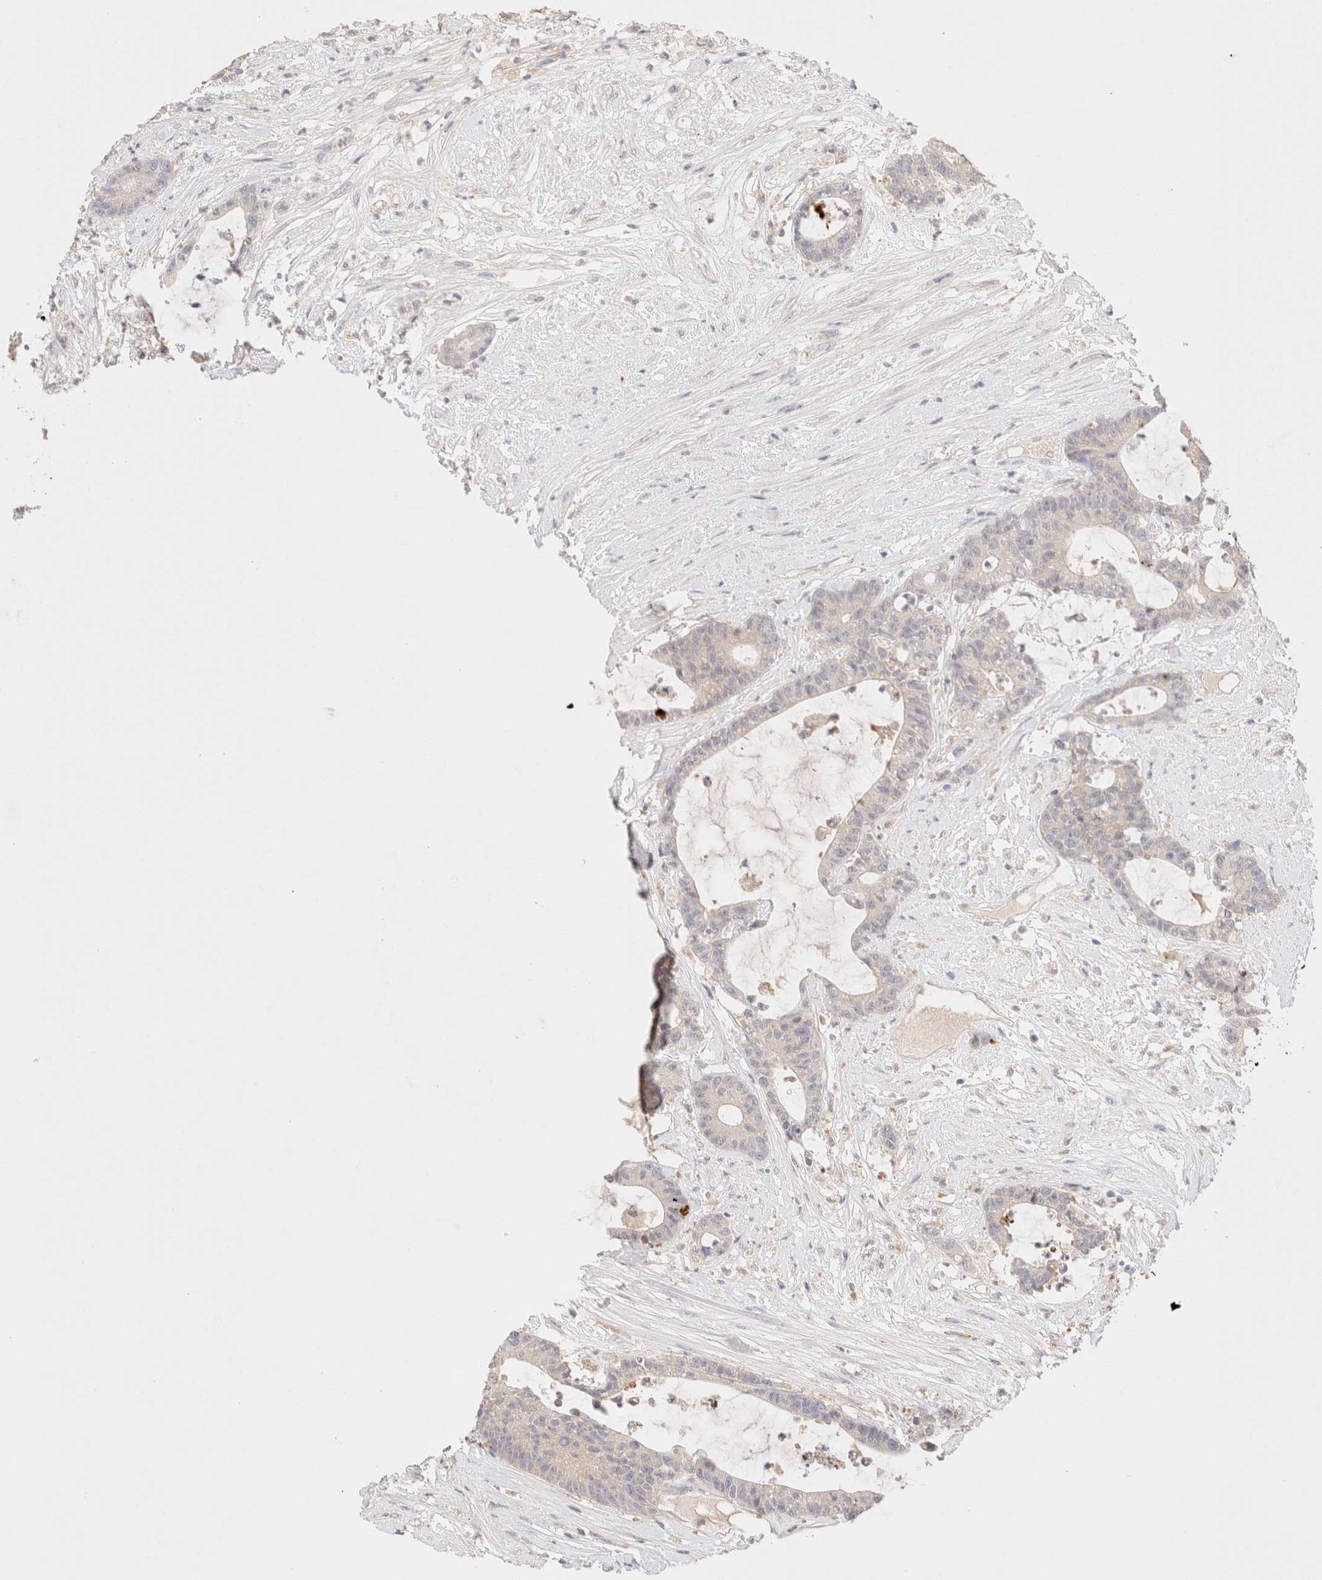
{"staining": {"intensity": "negative", "quantity": "none", "location": "none"}, "tissue": "colorectal cancer", "cell_type": "Tumor cells", "image_type": "cancer", "snomed": [{"axis": "morphology", "description": "Adenocarcinoma, NOS"}, {"axis": "topography", "description": "Colon"}], "caption": "Tumor cells are negative for brown protein staining in adenocarcinoma (colorectal).", "gene": "SNTB1", "patient": {"sex": "female", "age": 84}}